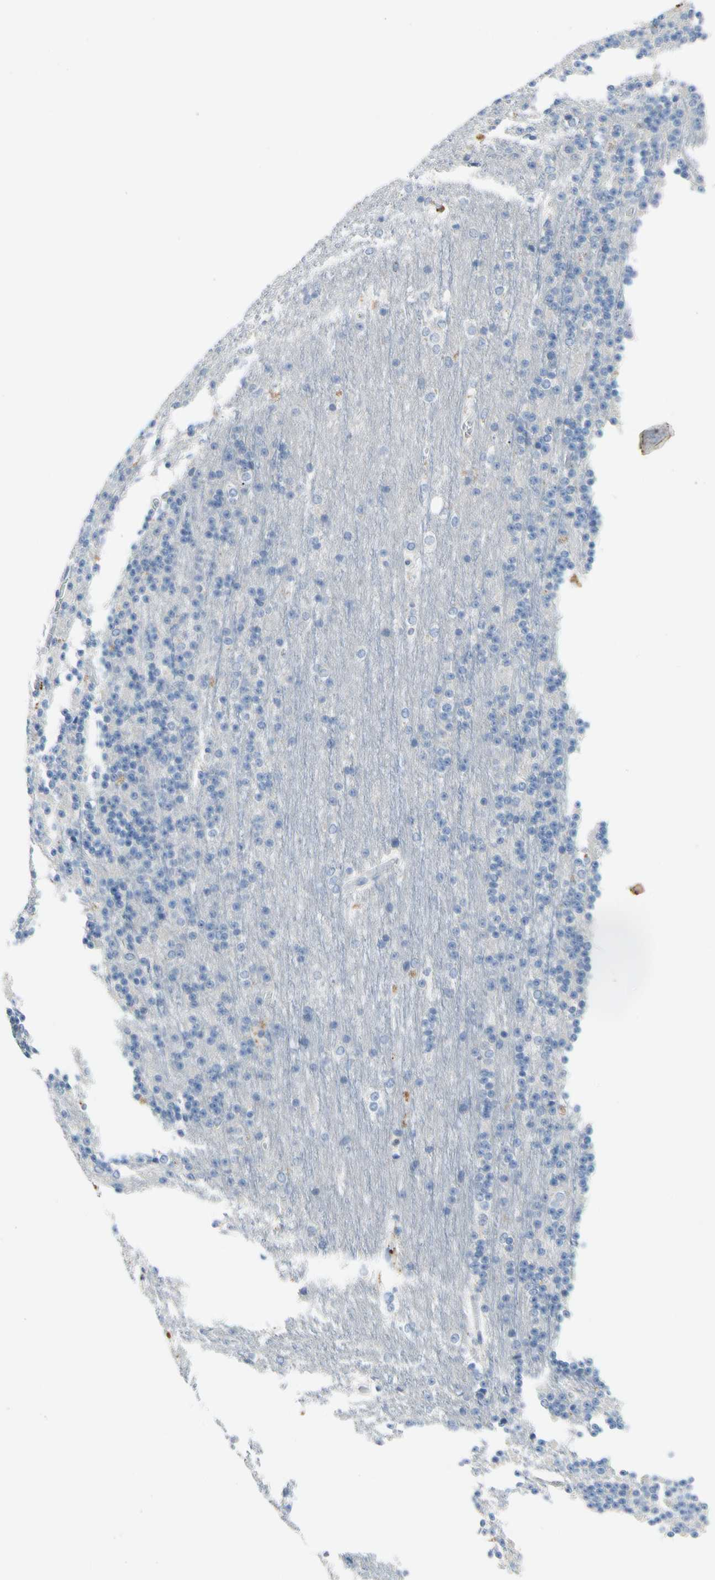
{"staining": {"intensity": "negative", "quantity": "none", "location": "none"}, "tissue": "cerebellum", "cell_type": "Cells in granular layer", "image_type": "normal", "snomed": [{"axis": "morphology", "description": "Normal tissue, NOS"}, {"axis": "topography", "description": "Cerebellum"}], "caption": "Cells in granular layer show no significant expression in normal cerebellum. The staining is performed using DAB brown chromogen with nuclei counter-stained in using hematoxylin.", "gene": "RETSAT", "patient": {"sex": "female", "age": 19}}